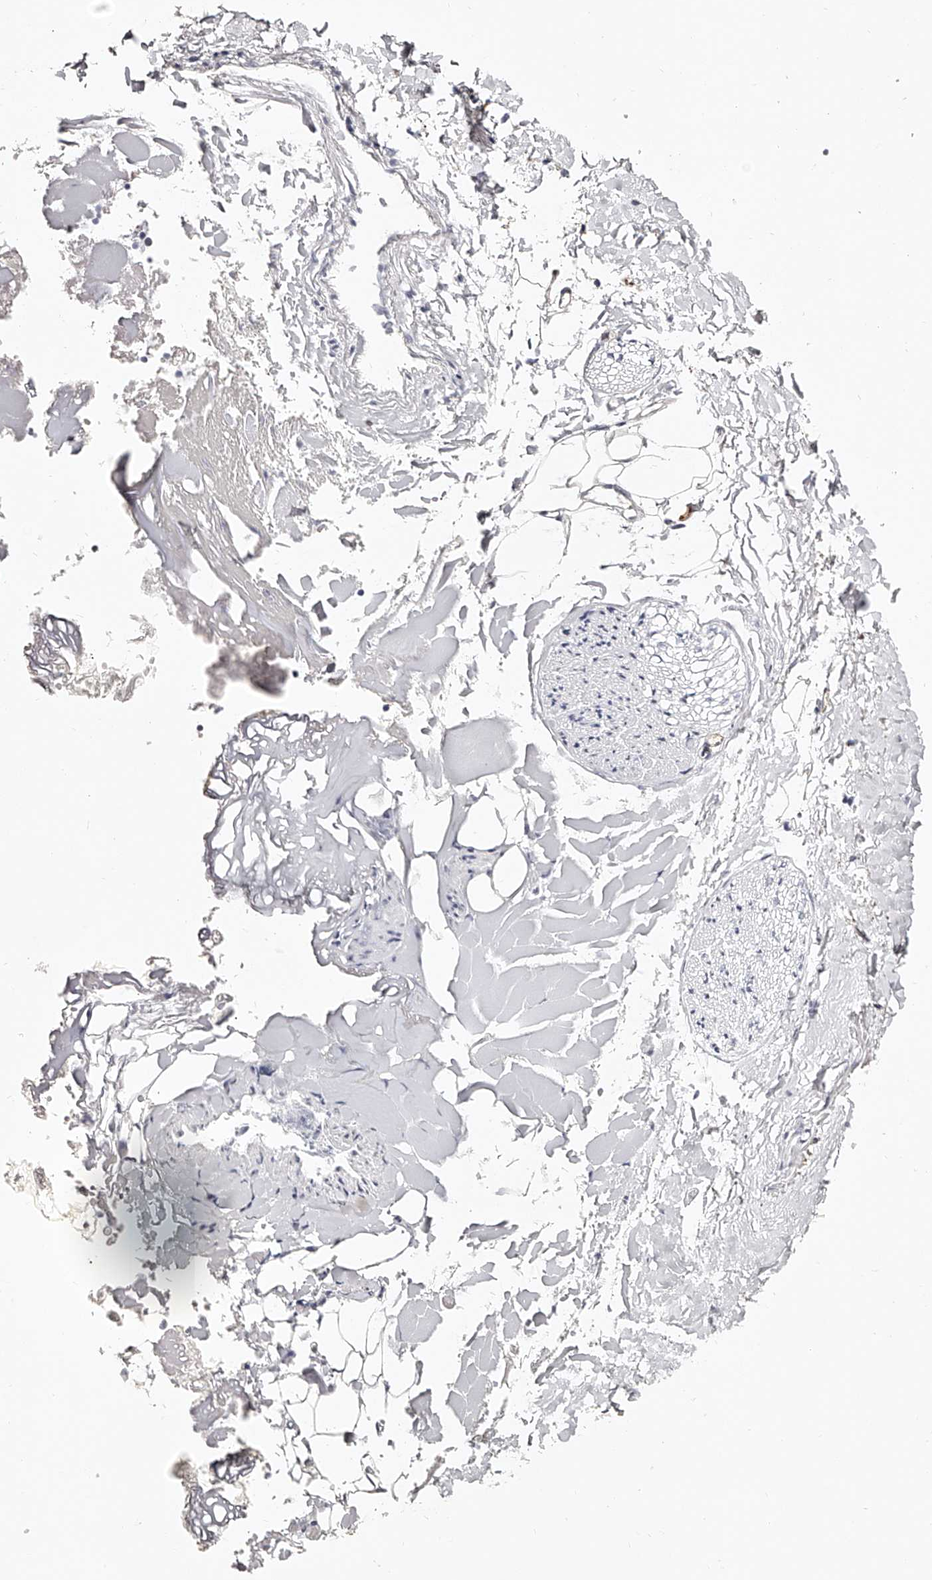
{"staining": {"intensity": "weak", "quantity": ">75%", "location": "cytoplasmic/membranous"}, "tissue": "adipose tissue", "cell_type": "Adipocytes", "image_type": "normal", "snomed": [{"axis": "morphology", "description": "Normal tissue, NOS"}, {"axis": "morphology", "description": "Adenocarcinoma, NOS"}, {"axis": "topography", "description": "Smooth muscle"}, {"axis": "topography", "description": "Colon"}], "caption": "High-power microscopy captured an IHC photomicrograph of normal adipose tissue, revealing weak cytoplasmic/membranous positivity in approximately >75% of adipocytes.", "gene": "LAP3", "patient": {"sex": "male", "age": 14}}